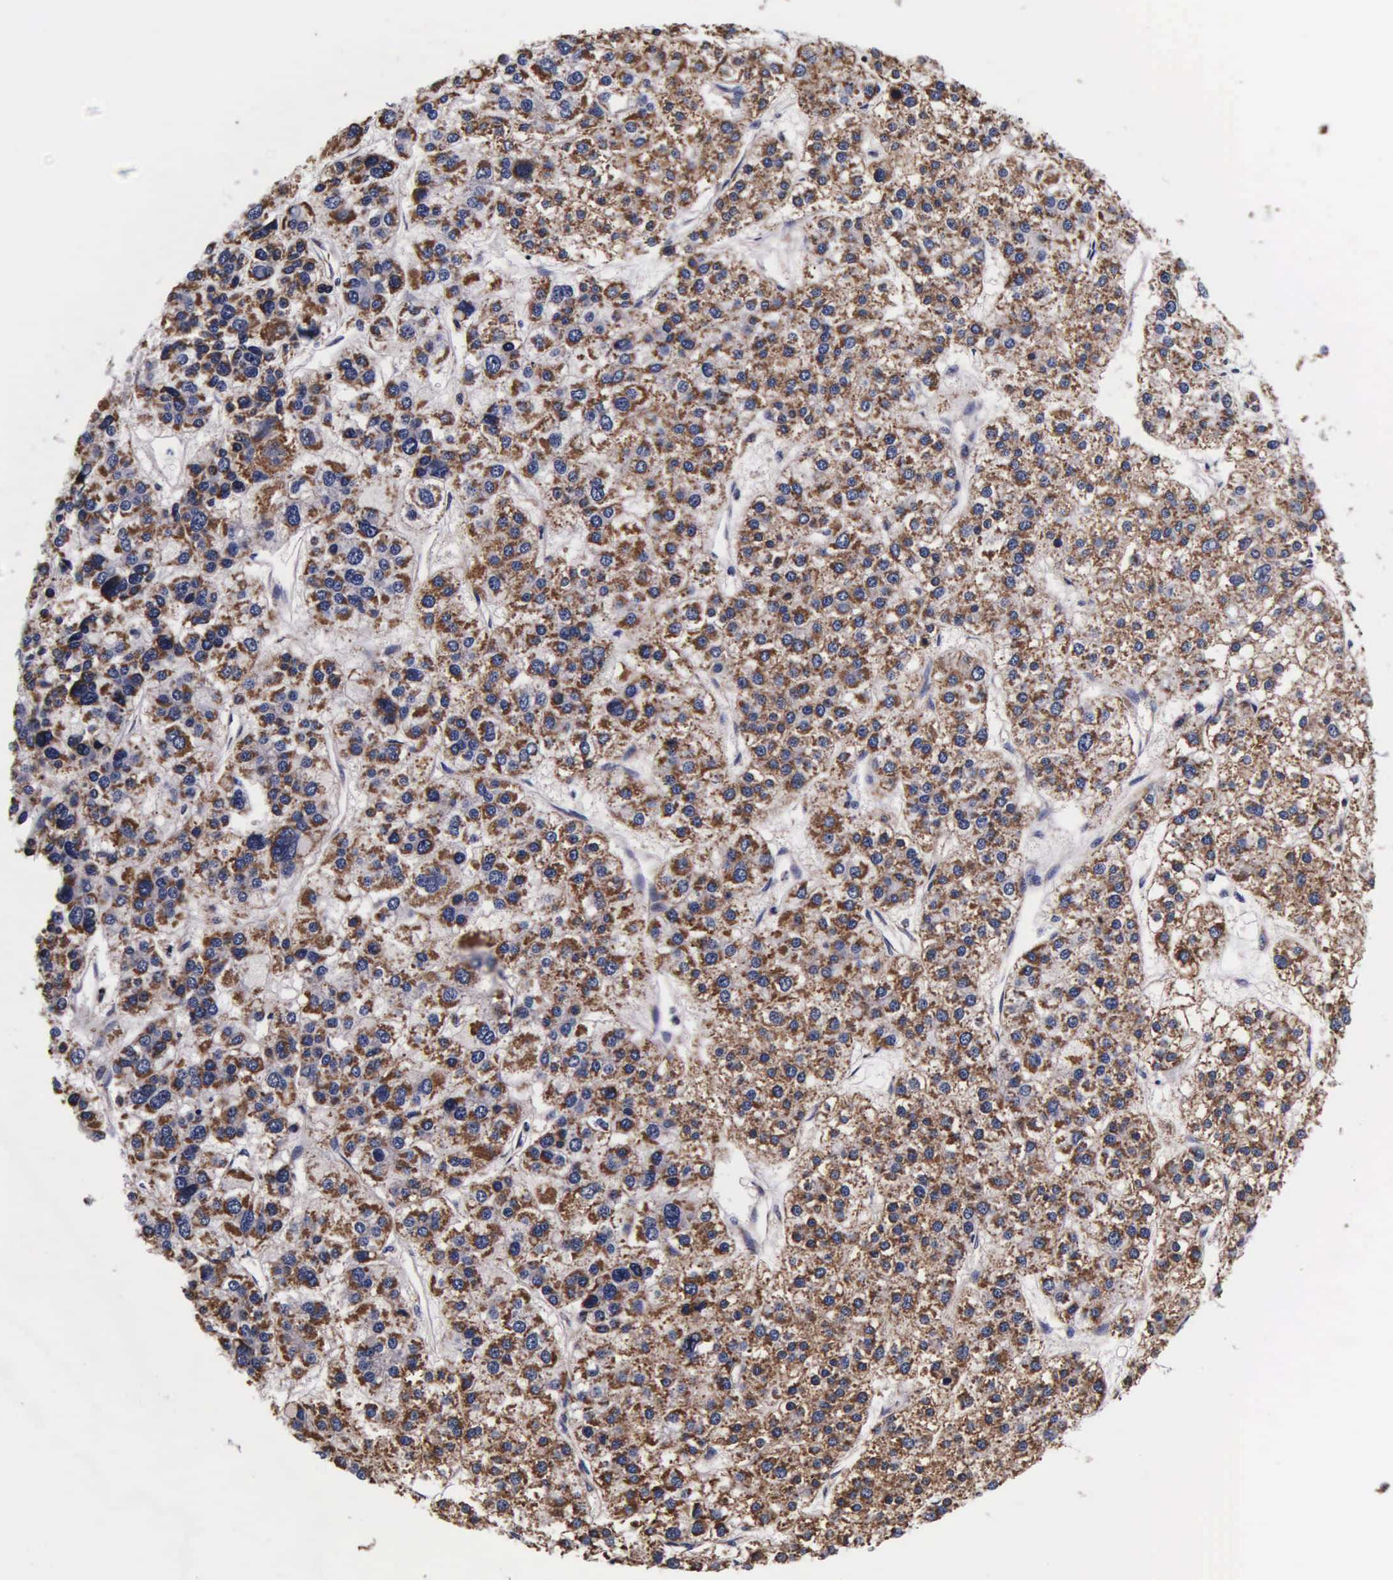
{"staining": {"intensity": "moderate", "quantity": ">75%", "location": "cytoplasmic/membranous"}, "tissue": "liver cancer", "cell_type": "Tumor cells", "image_type": "cancer", "snomed": [{"axis": "morphology", "description": "Carcinoma, Hepatocellular, NOS"}, {"axis": "topography", "description": "Liver"}], "caption": "Approximately >75% of tumor cells in liver cancer (hepatocellular carcinoma) show moderate cytoplasmic/membranous protein positivity as visualized by brown immunohistochemical staining.", "gene": "PSMA3", "patient": {"sex": "female", "age": 85}}